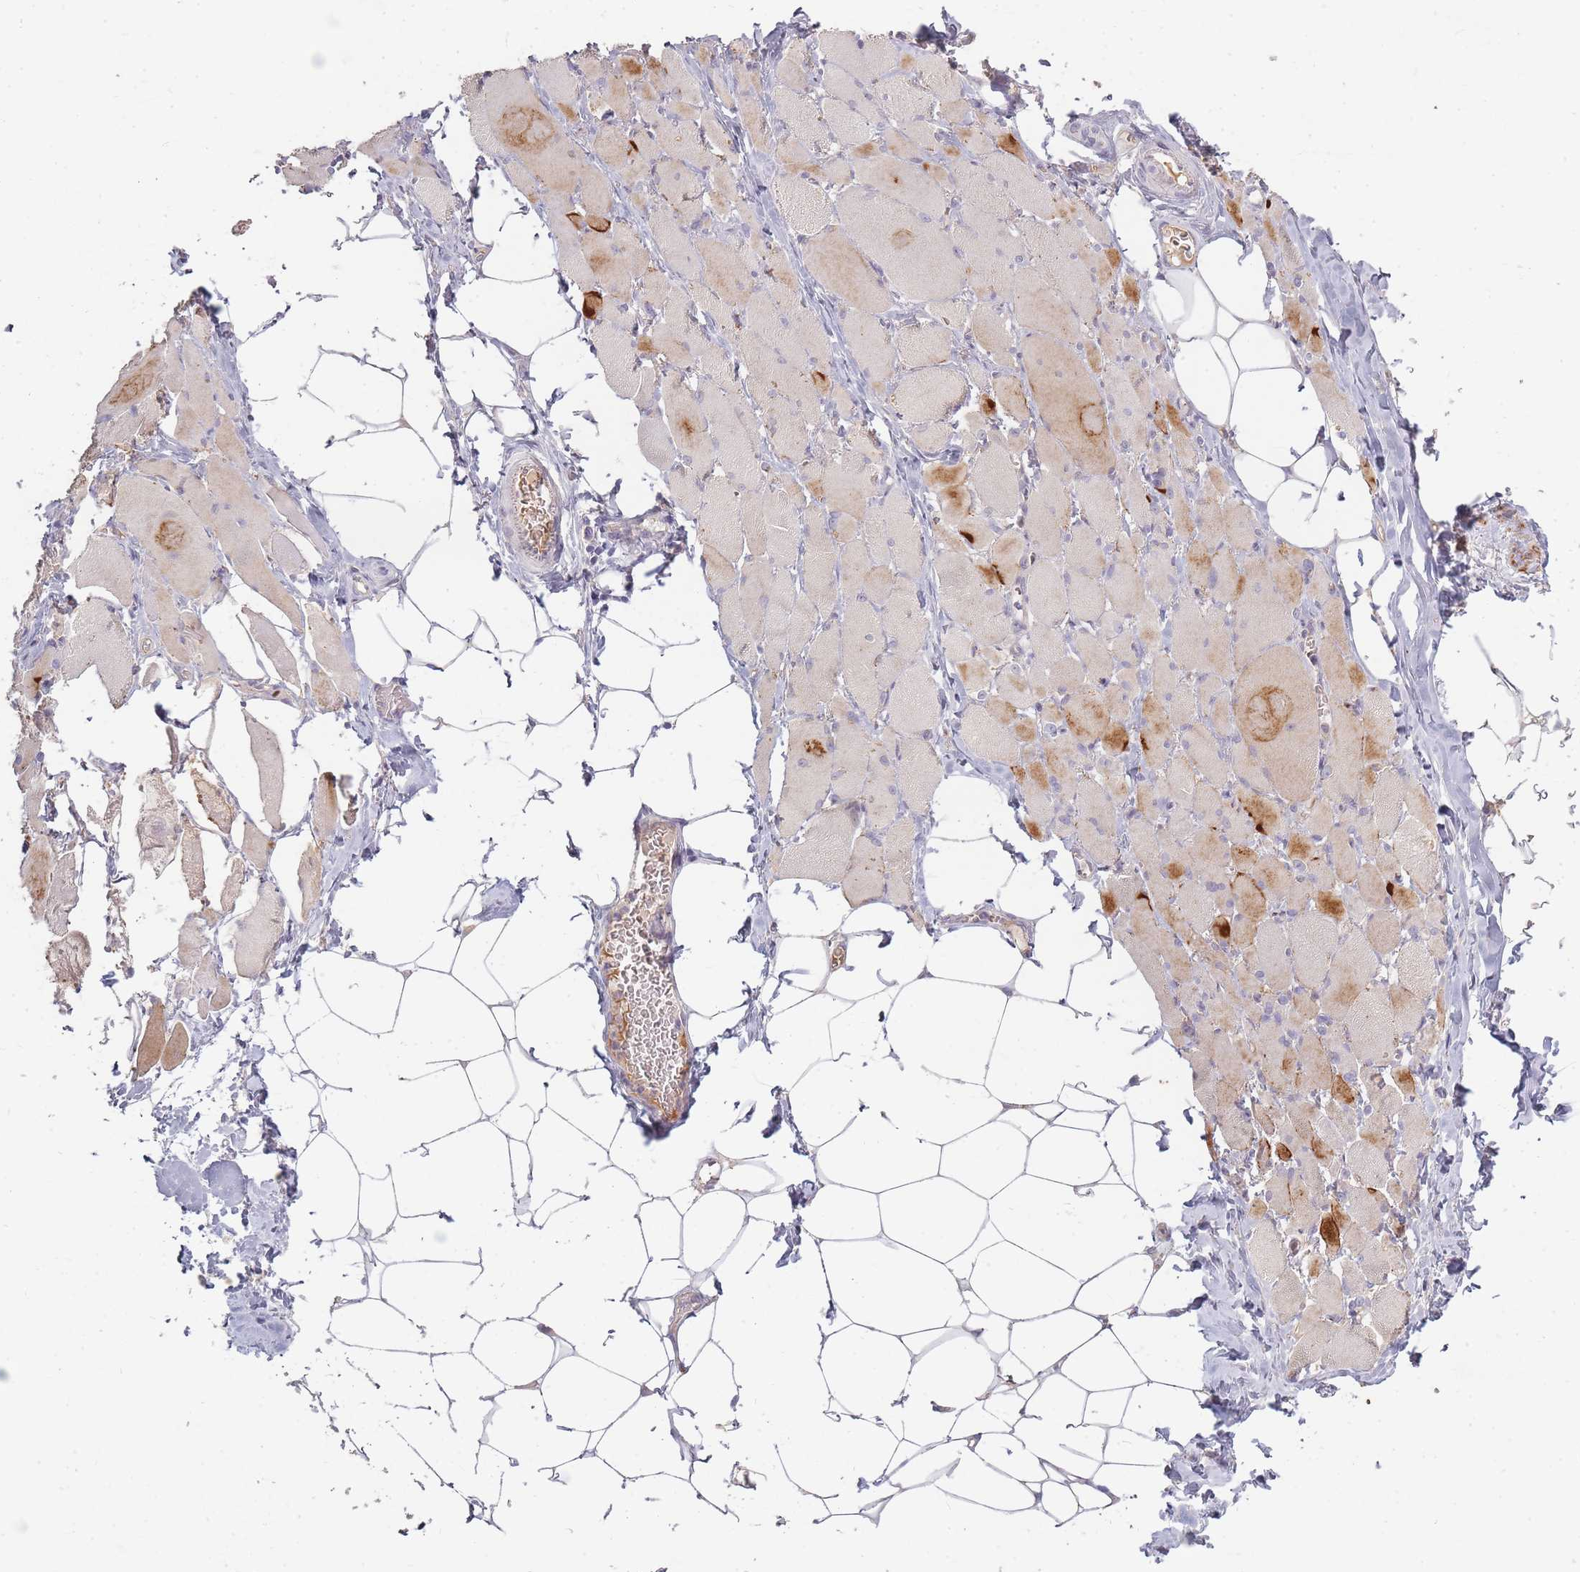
{"staining": {"intensity": "weak", "quantity": "25%-75%", "location": "cytoplasmic/membranous"}, "tissue": "skeletal muscle", "cell_type": "Myocytes", "image_type": "normal", "snomed": [{"axis": "morphology", "description": "Normal tissue, NOS"}, {"axis": "morphology", "description": "Basal cell carcinoma"}, {"axis": "topography", "description": "Skeletal muscle"}], "caption": "Brown immunohistochemical staining in normal skeletal muscle displays weak cytoplasmic/membranous expression in about 25%-75% of myocytes.", "gene": "SMIM14", "patient": {"sex": "female", "age": 64}}